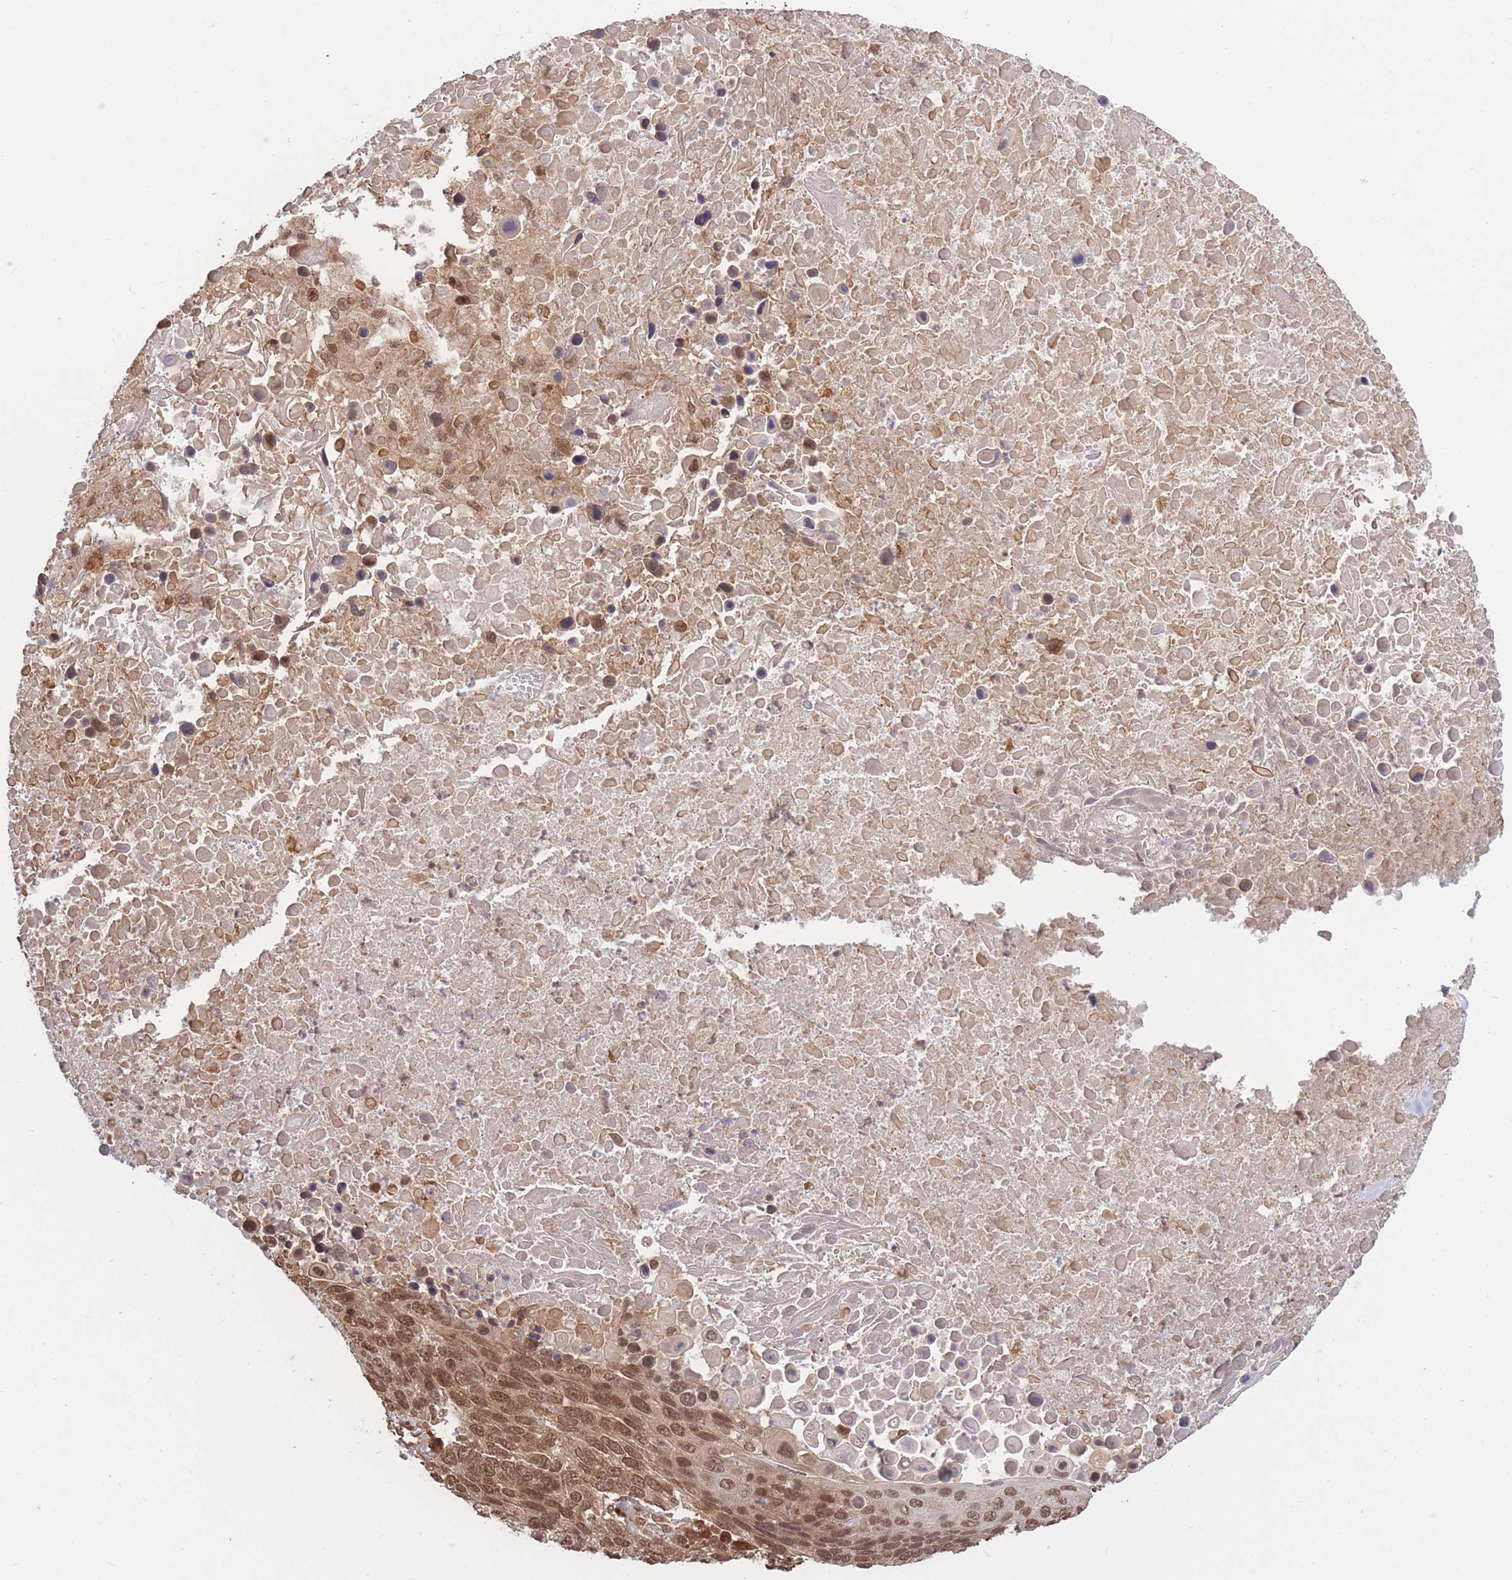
{"staining": {"intensity": "moderate", "quantity": ">75%", "location": "cytoplasmic/membranous,nuclear"}, "tissue": "lung cancer", "cell_type": "Tumor cells", "image_type": "cancer", "snomed": [{"axis": "morphology", "description": "Normal tissue, NOS"}, {"axis": "morphology", "description": "Squamous cell carcinoma, NOS"}, {"axis": "topography", "description": "Lymph node"}, {"axis": "topography", "description": "Lung"}], "caption": "Immunohistochemical staining of squamous cell carcinoma (lung) displays medium levels of moderate cytoplasmic/membranous and nuclear protein staining in about >75% of tumor cells.", "gene": "SRA1", "patient": {"sex": "male", "age": 66}}